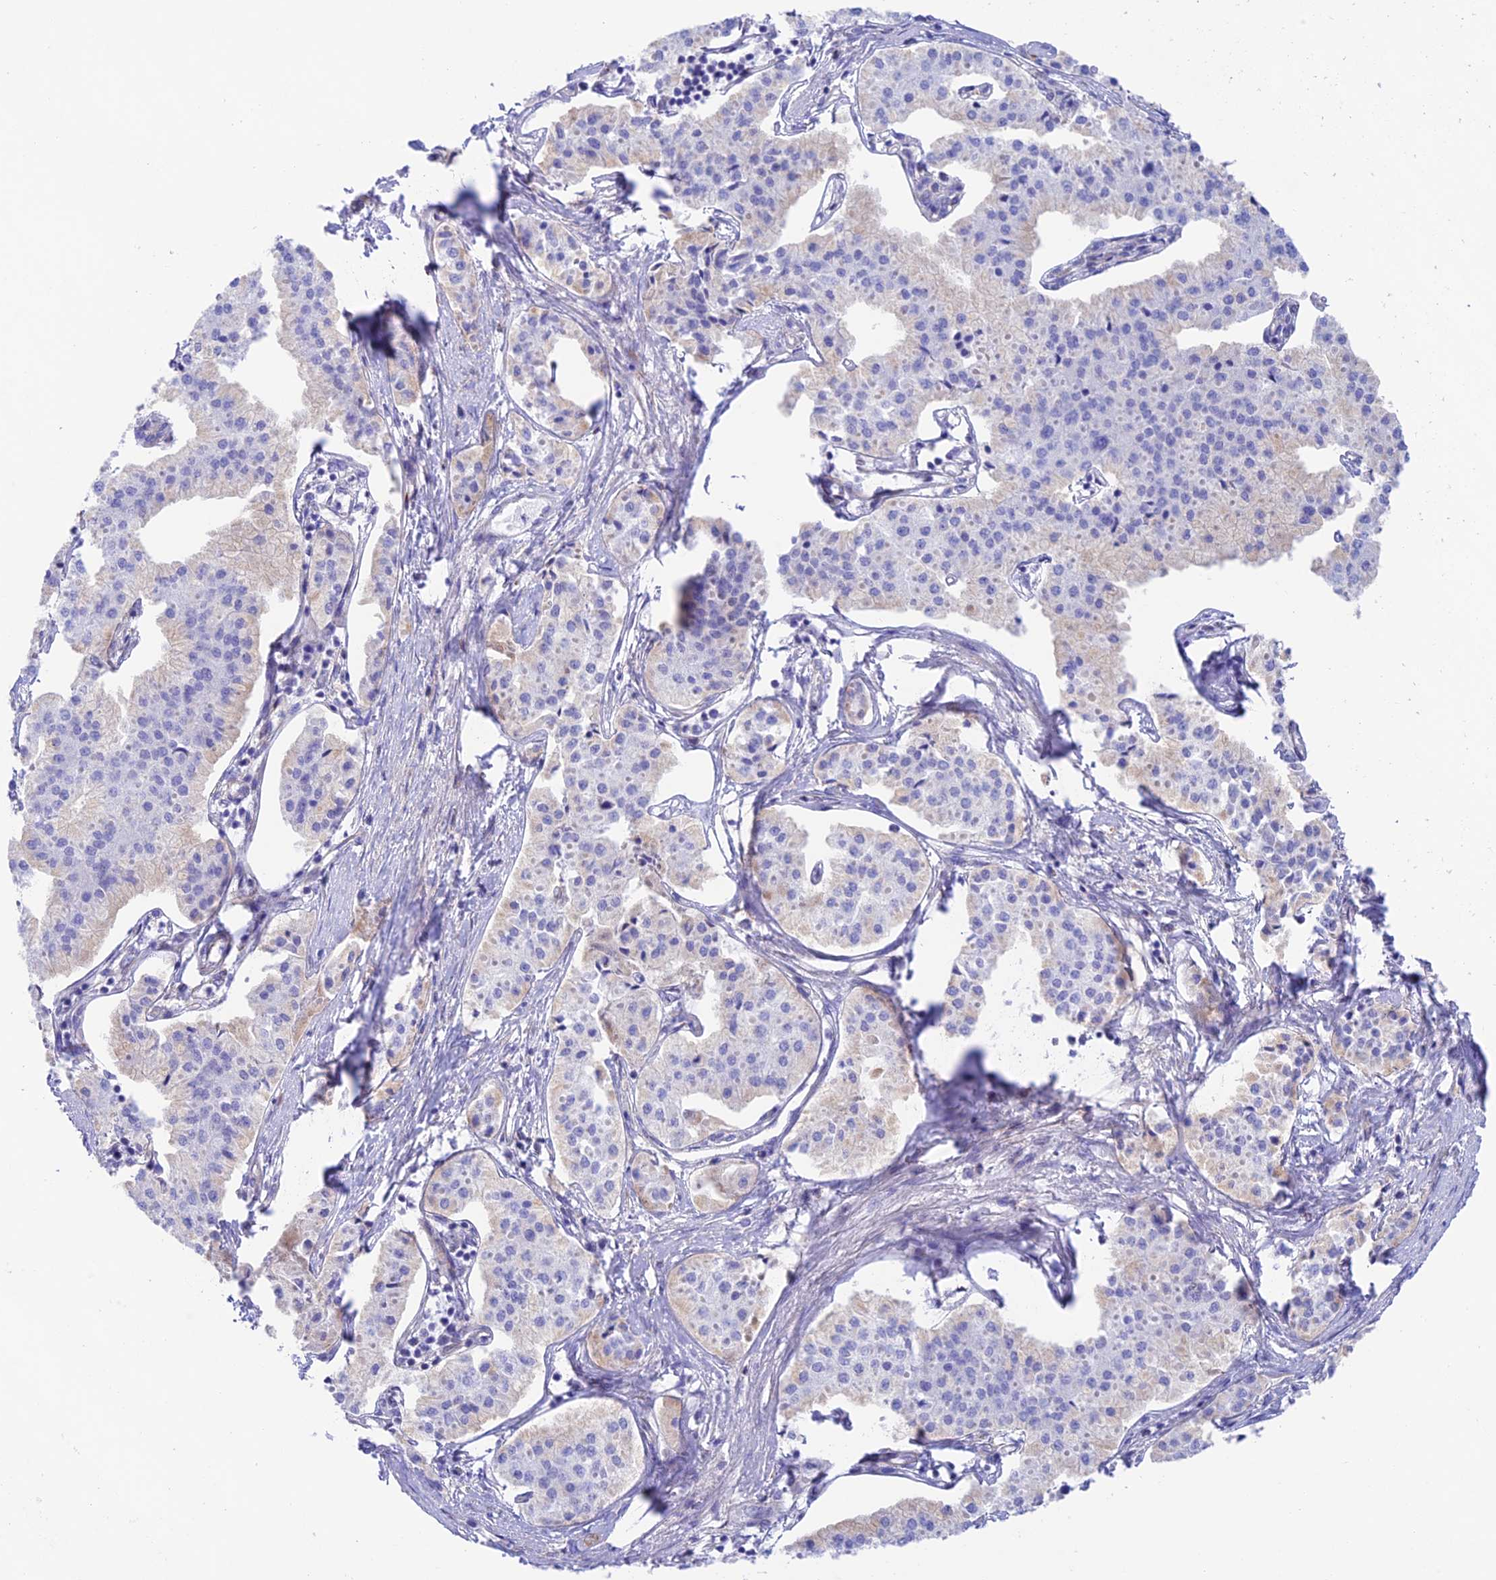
{"staining": {"intensity": "negative", "quantity": "none", "location": "none"}, "tissue": "pancreatic cancer", "cell_type": "Tumor cells", "image_type": "cancer", "snomed": [{"axis": "morphology", "description": "Adenocarcinoma, NOS"}, {"axis": "topography", "description": "Pancreas"}], "caption": "This is an IHC photomicrograph of pancreatic cancer. There is no staining in tumor cells.", "gene": "ZNF652", "patient": {"sex": "female", "age": 50}}